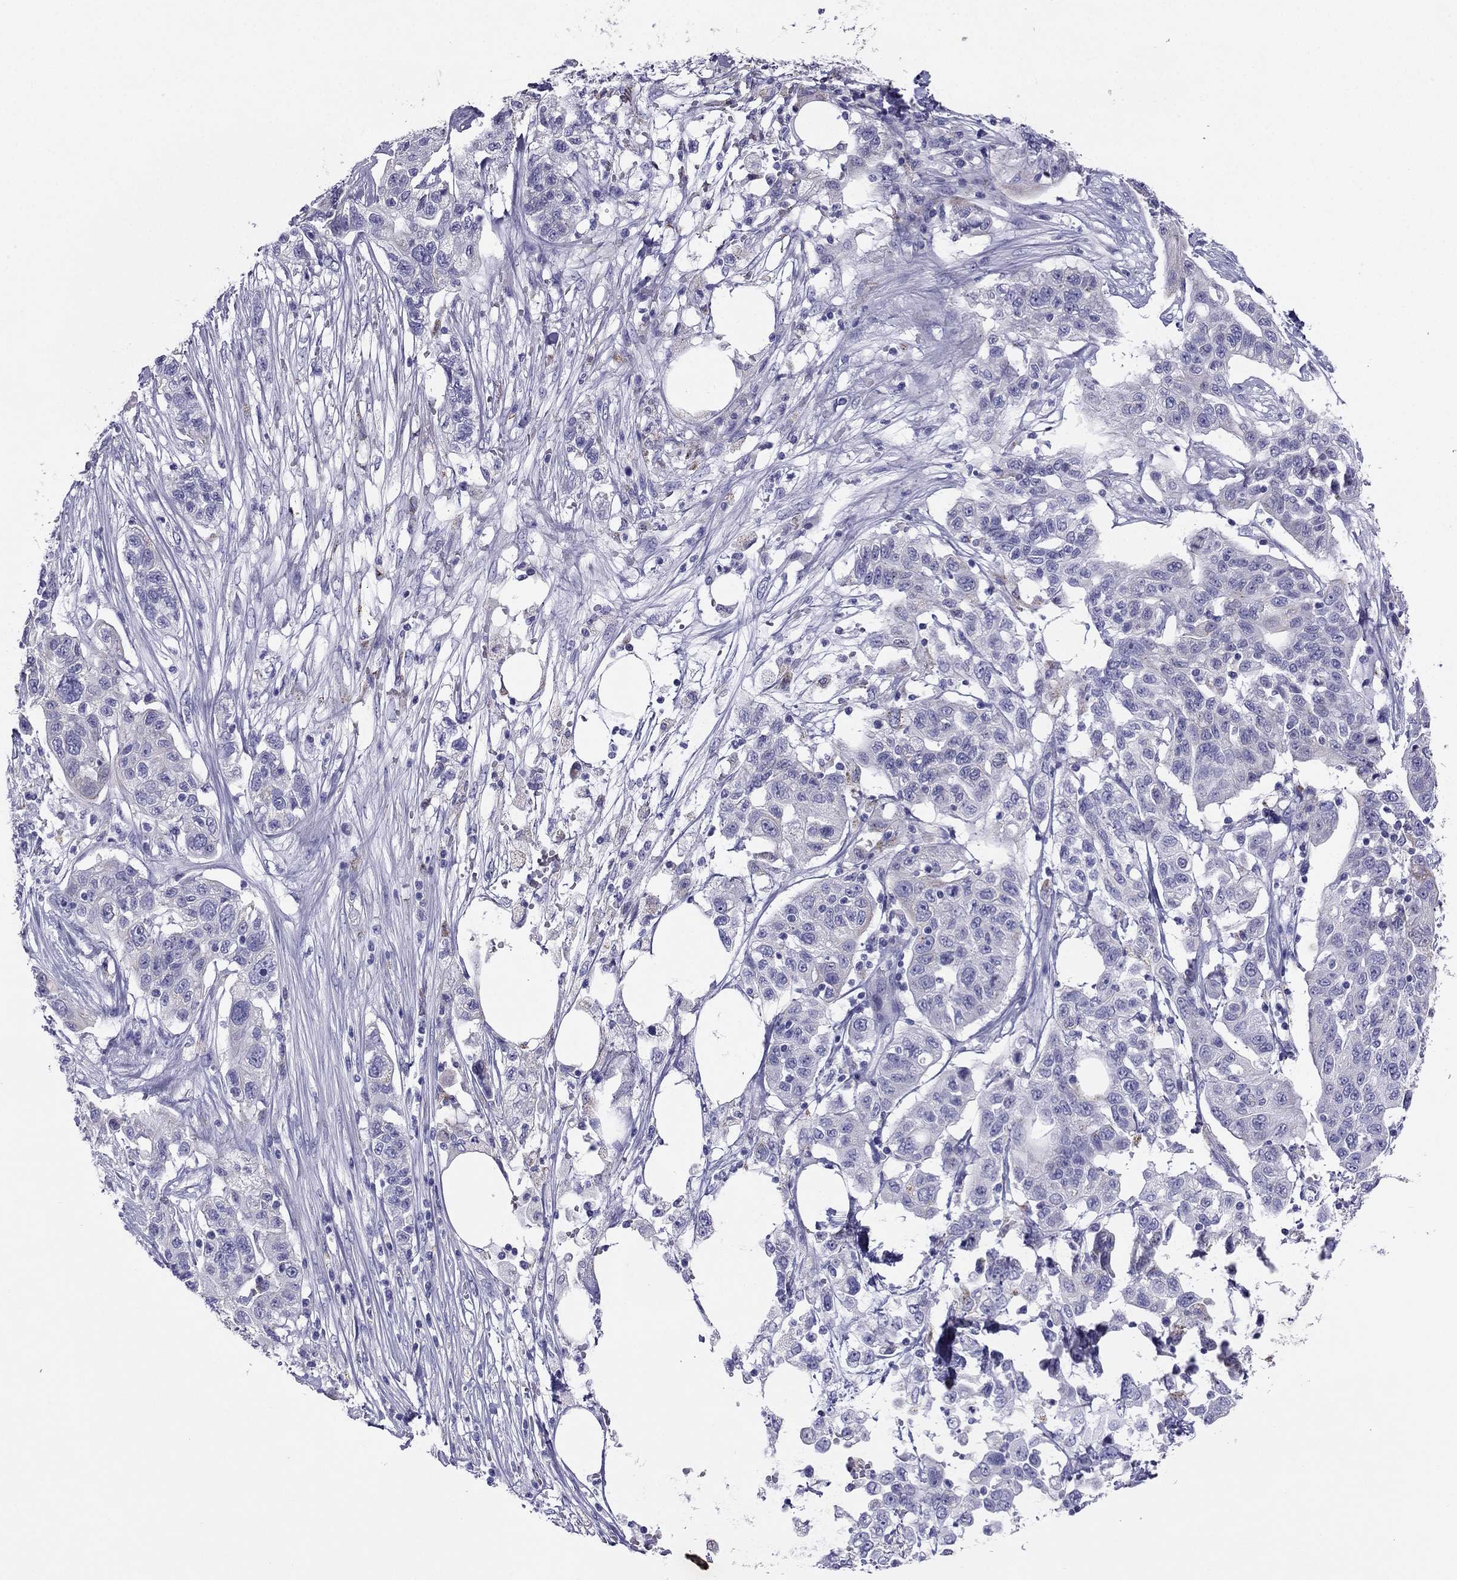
{"staining": {"intensity": "negative", "quantity": "none", "location": "none"}, "tissue": "liver cancer", "cell_type": "Tumor cells", "image_type": "cancer", "snomed": [{"axis": "morphology", "description": "Adenocarcinoma, NOS"}, {"axis": "morphology", "description": "Cholangiocarcinoma"}, {"axis": "topography", "description": "Liver"}], "caption": "This micrograph is of liver cancer stained with immunohistochemistry (IHC) to label a protein in brown with the nuclei are counter-stained blue. There is no expression in tumor cells.", "gene": "MAEL", "patient": {"sex": "male", "age": 64}}